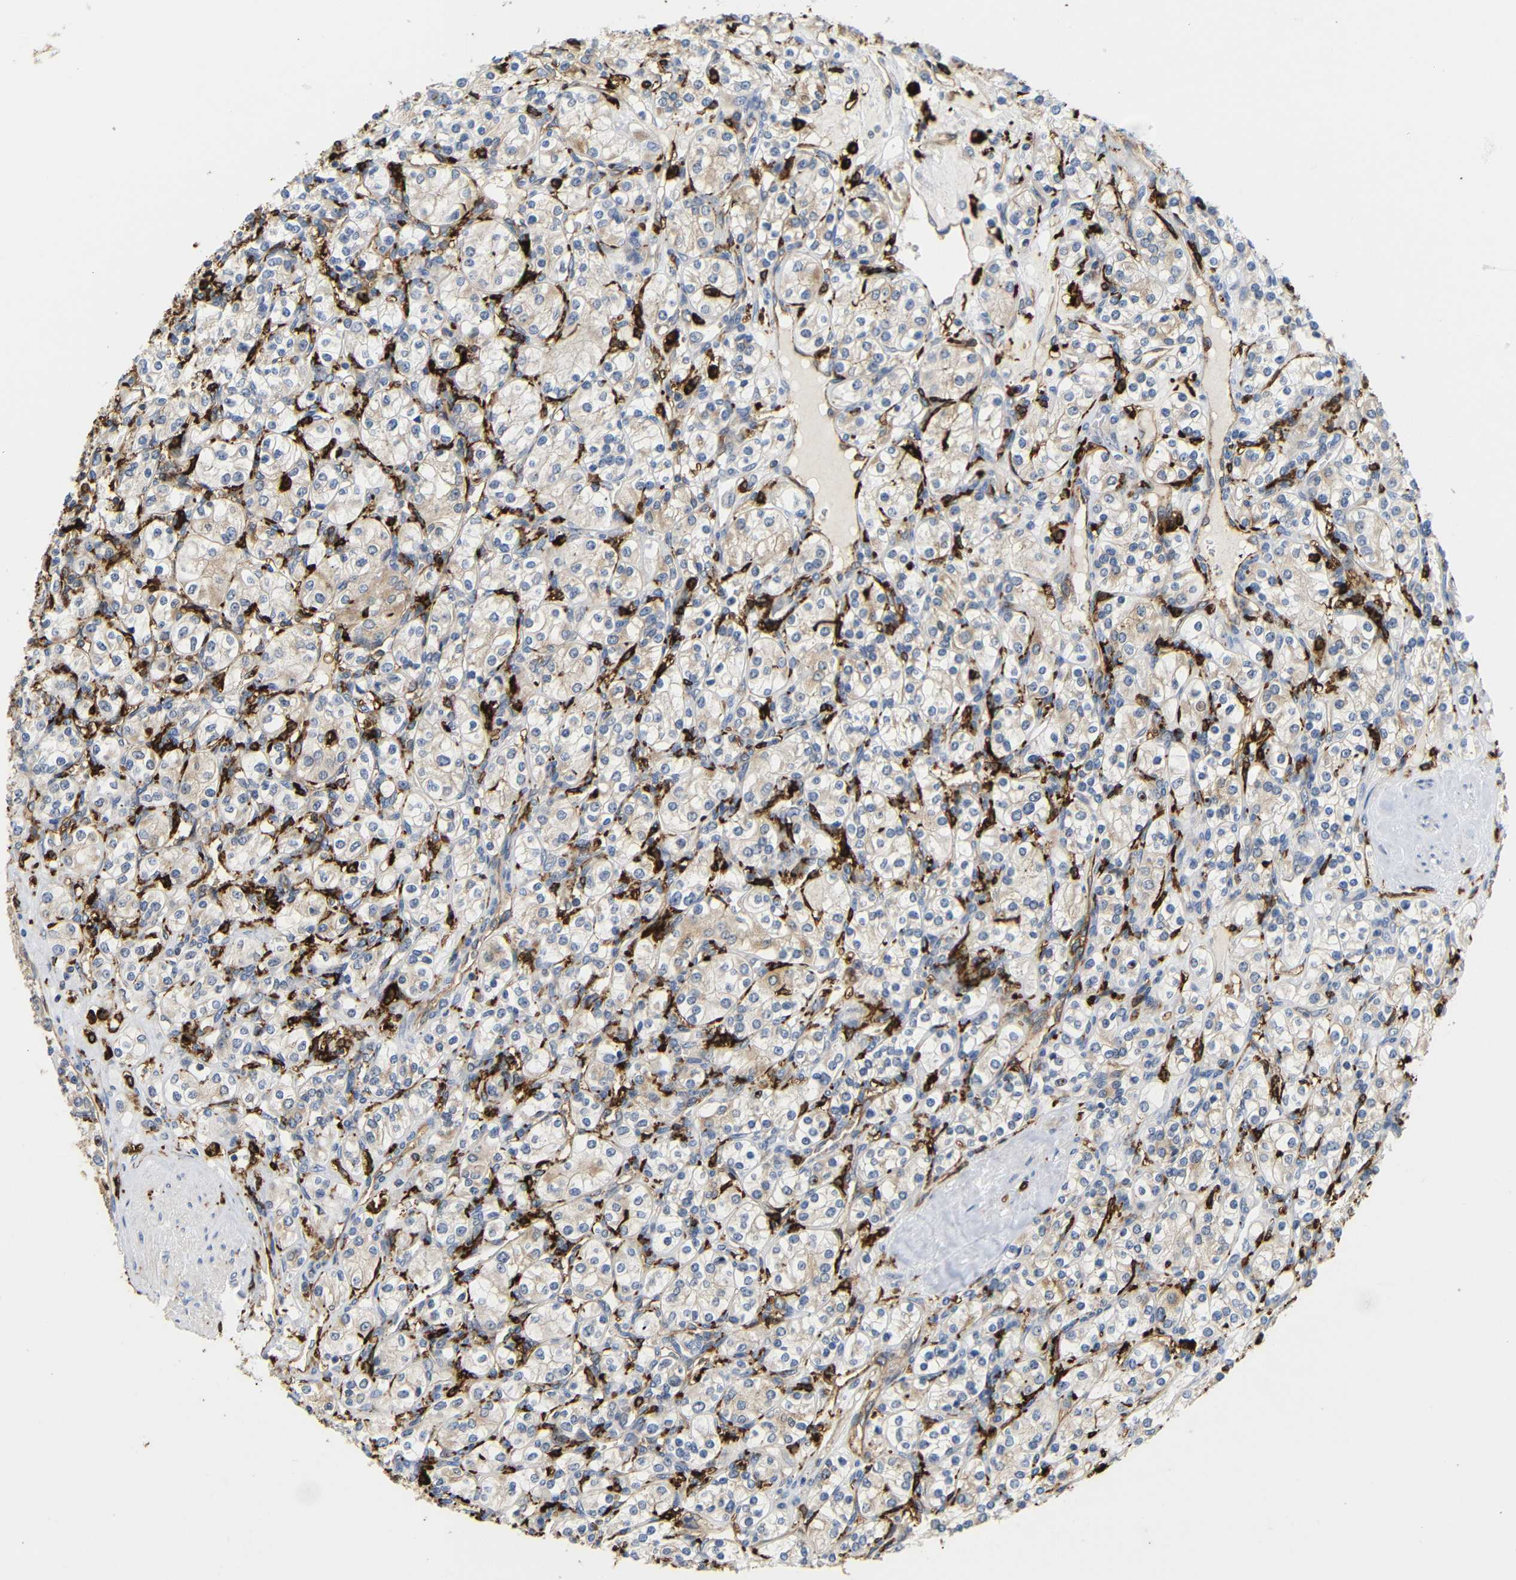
{"staining": {"intensity": "weak", "quantity": ">75%", "location": "cytoplasmic/membranous"}, "tissue": "renal cancer", "cell_type": "Tumor cells", "image_type": "cancer", "snomed": [{"axis": "morphology", "description": "Adenocarcinoma, NOS"}, {"axis": "topography", "description": "Kidney"}], "caption": "The micrograph shows immunohistochemical staining of renal cancer (adenocarcinoma). There is weak cytoplasmic/membranous positivity is identified in about >75% of tumor cells.", "gene": "HLA-DQB1", "patient": {"sex": "male", "age": 77}}